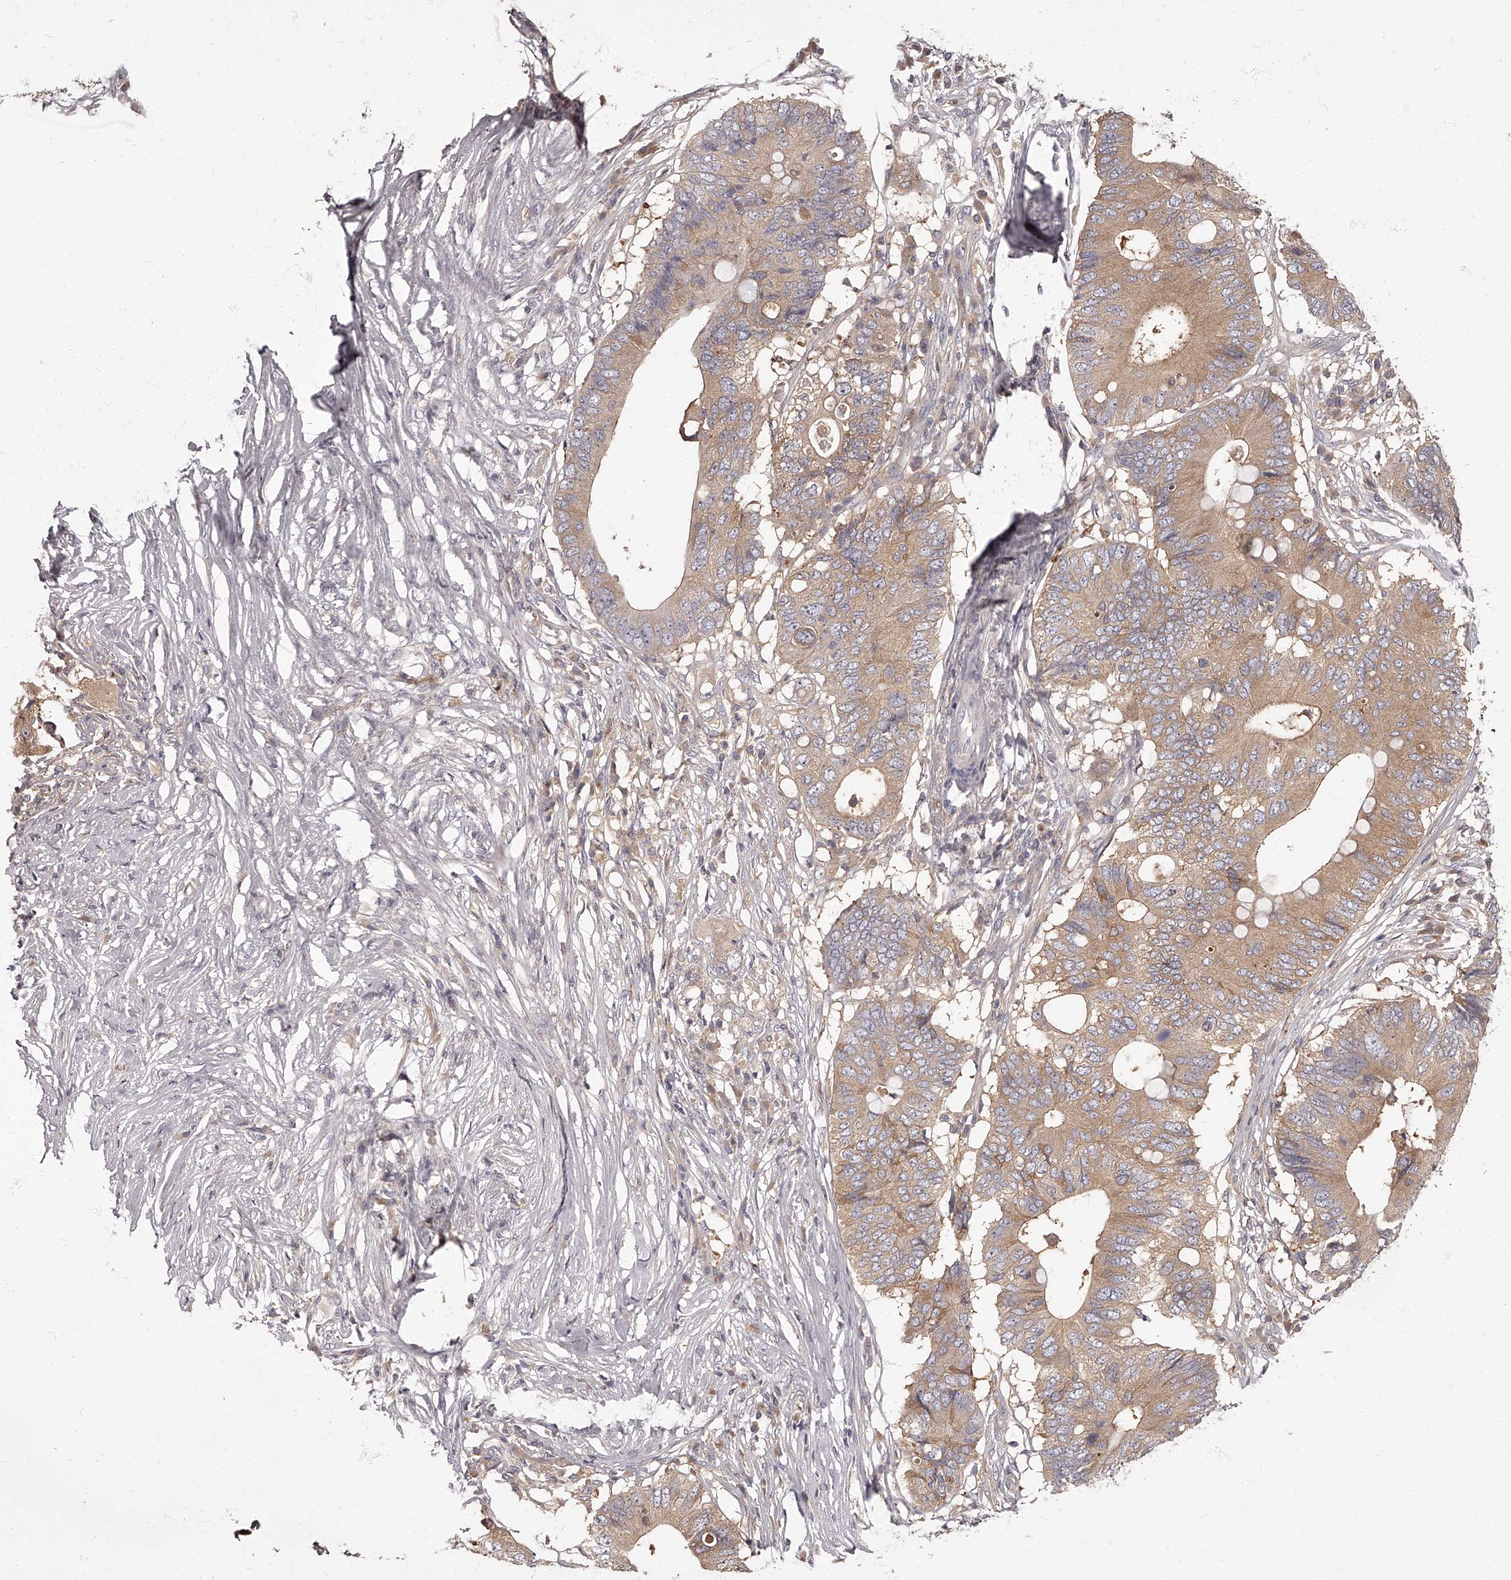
{"staining": {"intensity": "weak", "quantity": "25%-75%", "location": "cytoplasmic/membranous"}, "tissue": "colorectal cancer", "cell_type": "Tumor cells", "image_type": "cancer", "snomed": [{"axis": "morphology", "description": "Adenocarcinoma, NOS"}, {"axis": "topography", "description": "Colon"}], "caption": "Immunohistochemical staining of human colorectal cancer (adenocarcinoma) exhibits weak cytoplasmic/membranous protein staining in about 25%-75% of tumor cells.", "gene": "APEH", "patient": {"sex": "male", "age": 71}}